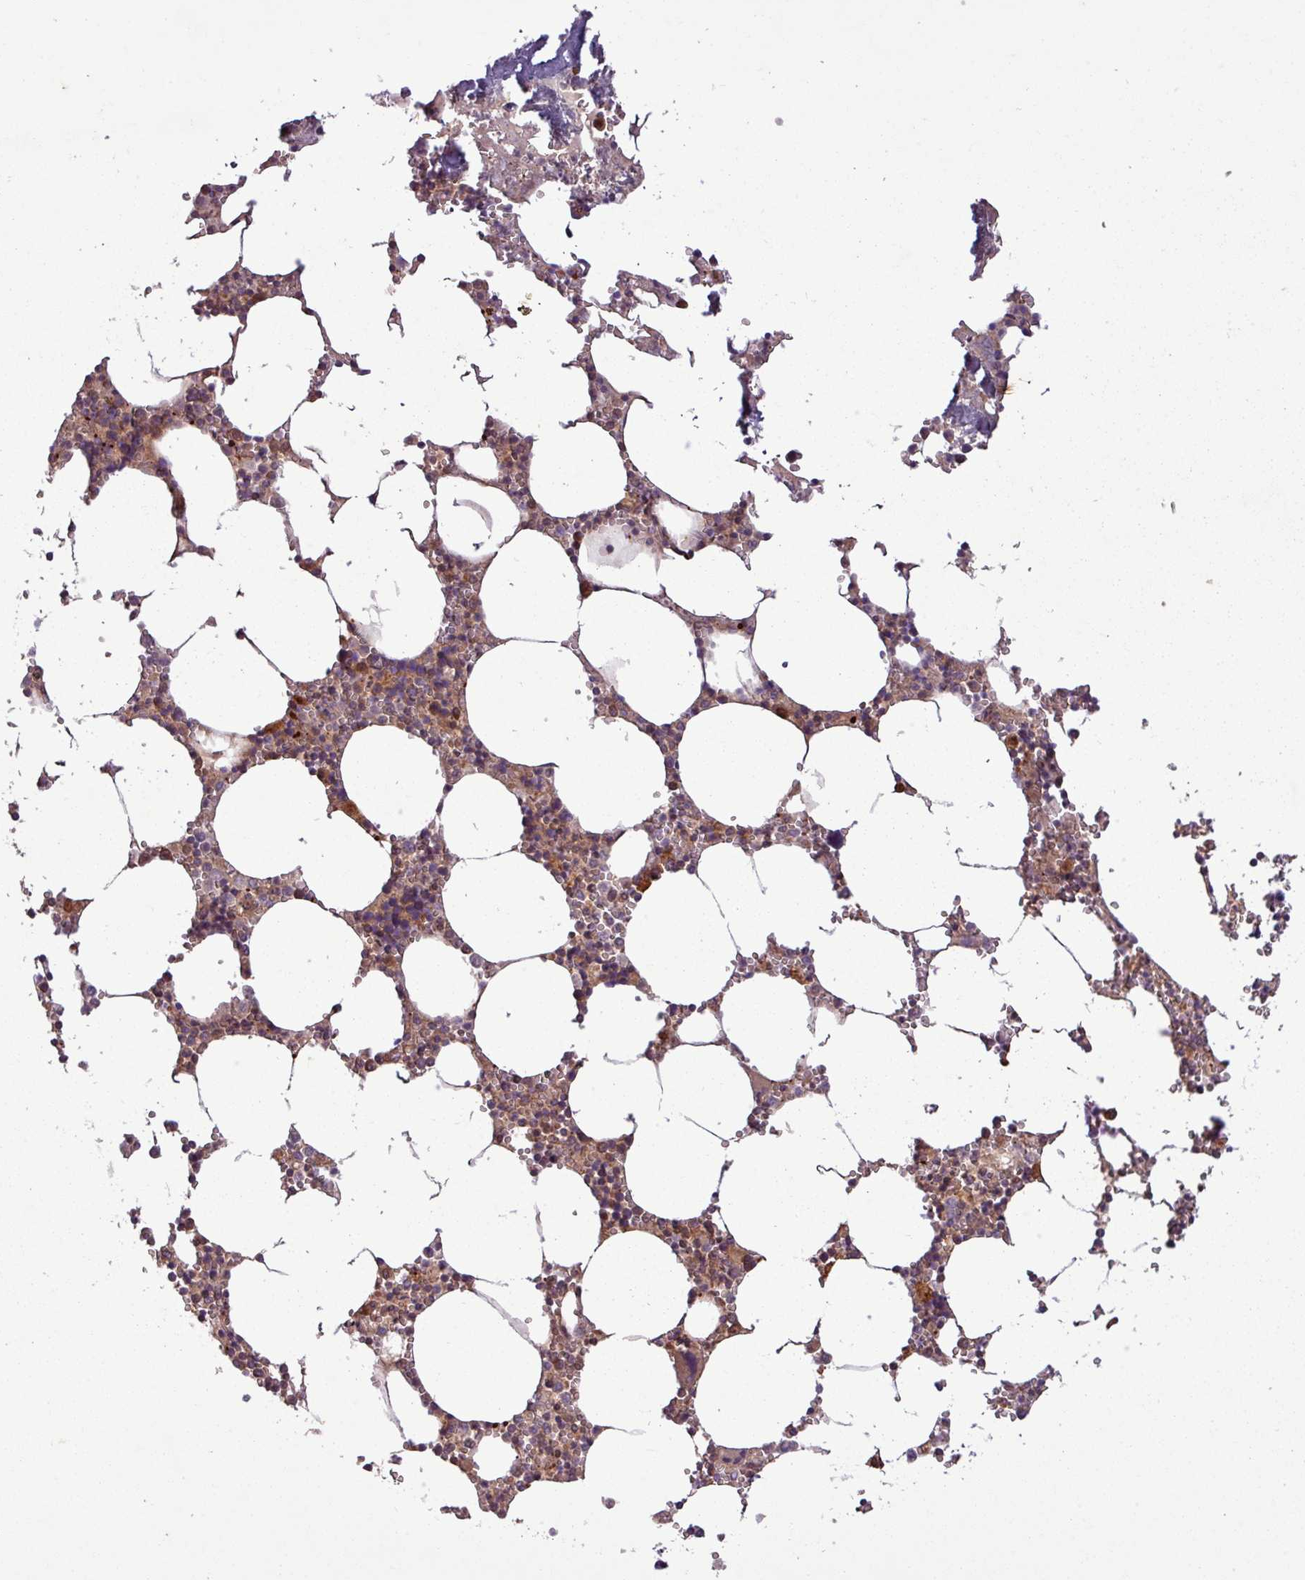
{"staining": {"intensity": "moderate", "quantity": "25%-75%", "location": "cytoplasmic/membranous"}, "tissue": "bone marrow", "cell_type": "Hematopoietic cells", "image_type": "normal", "snomed": [{"axis": "morphology", "description": "Normal tissue, NOS"}, {"axis": "topography", "description": "Bone marrow"}], "caption": "IHC (DAB (3,3'-diaminobenzidine)) staining of normal human bone marrow shows moderate cytoplasmic/membranous protein staining in approximately 25%-75% of hematopoietic cells.", "gene": "SIRPB2", "patient": {"sex": "male", "age": 54}}